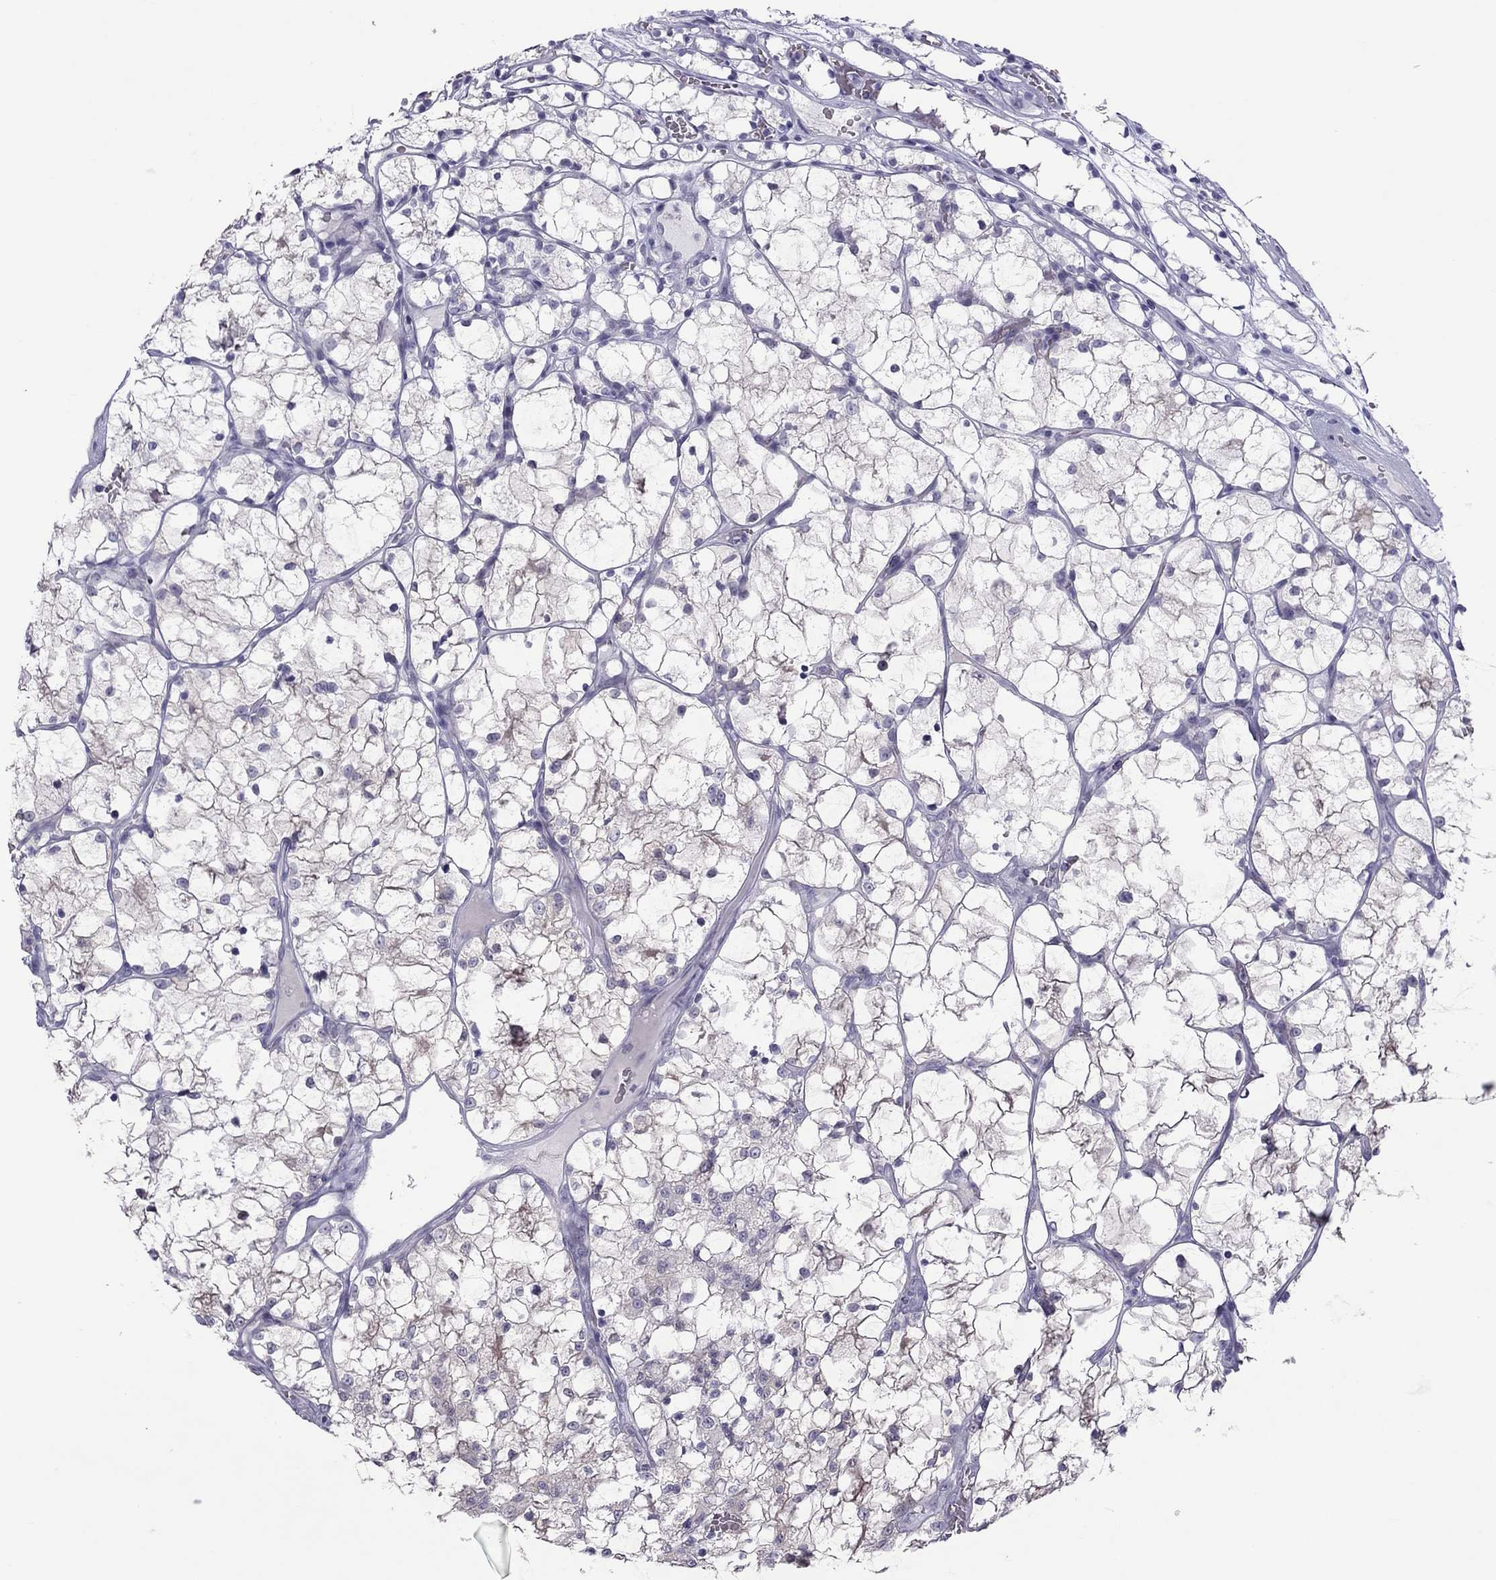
{"staining": {"intensity": "negative", "quantity": "none", "location": "none"}, "tissue": "renal cancer", "cell_type": "Tumor cells", "image_type": "cancer", "snomed": [{"axis": "morphology", "description": "Adenocarcinoma, NOS"}, {"axis": "topography", "description": "Kidney"}], "caption": "This is an immunohistochemistry photomicrograph of human renal cancer. There is no positivity in tumor cells.", "gene": "TEX14", "patient": {"sex": "female", "age": 69}}